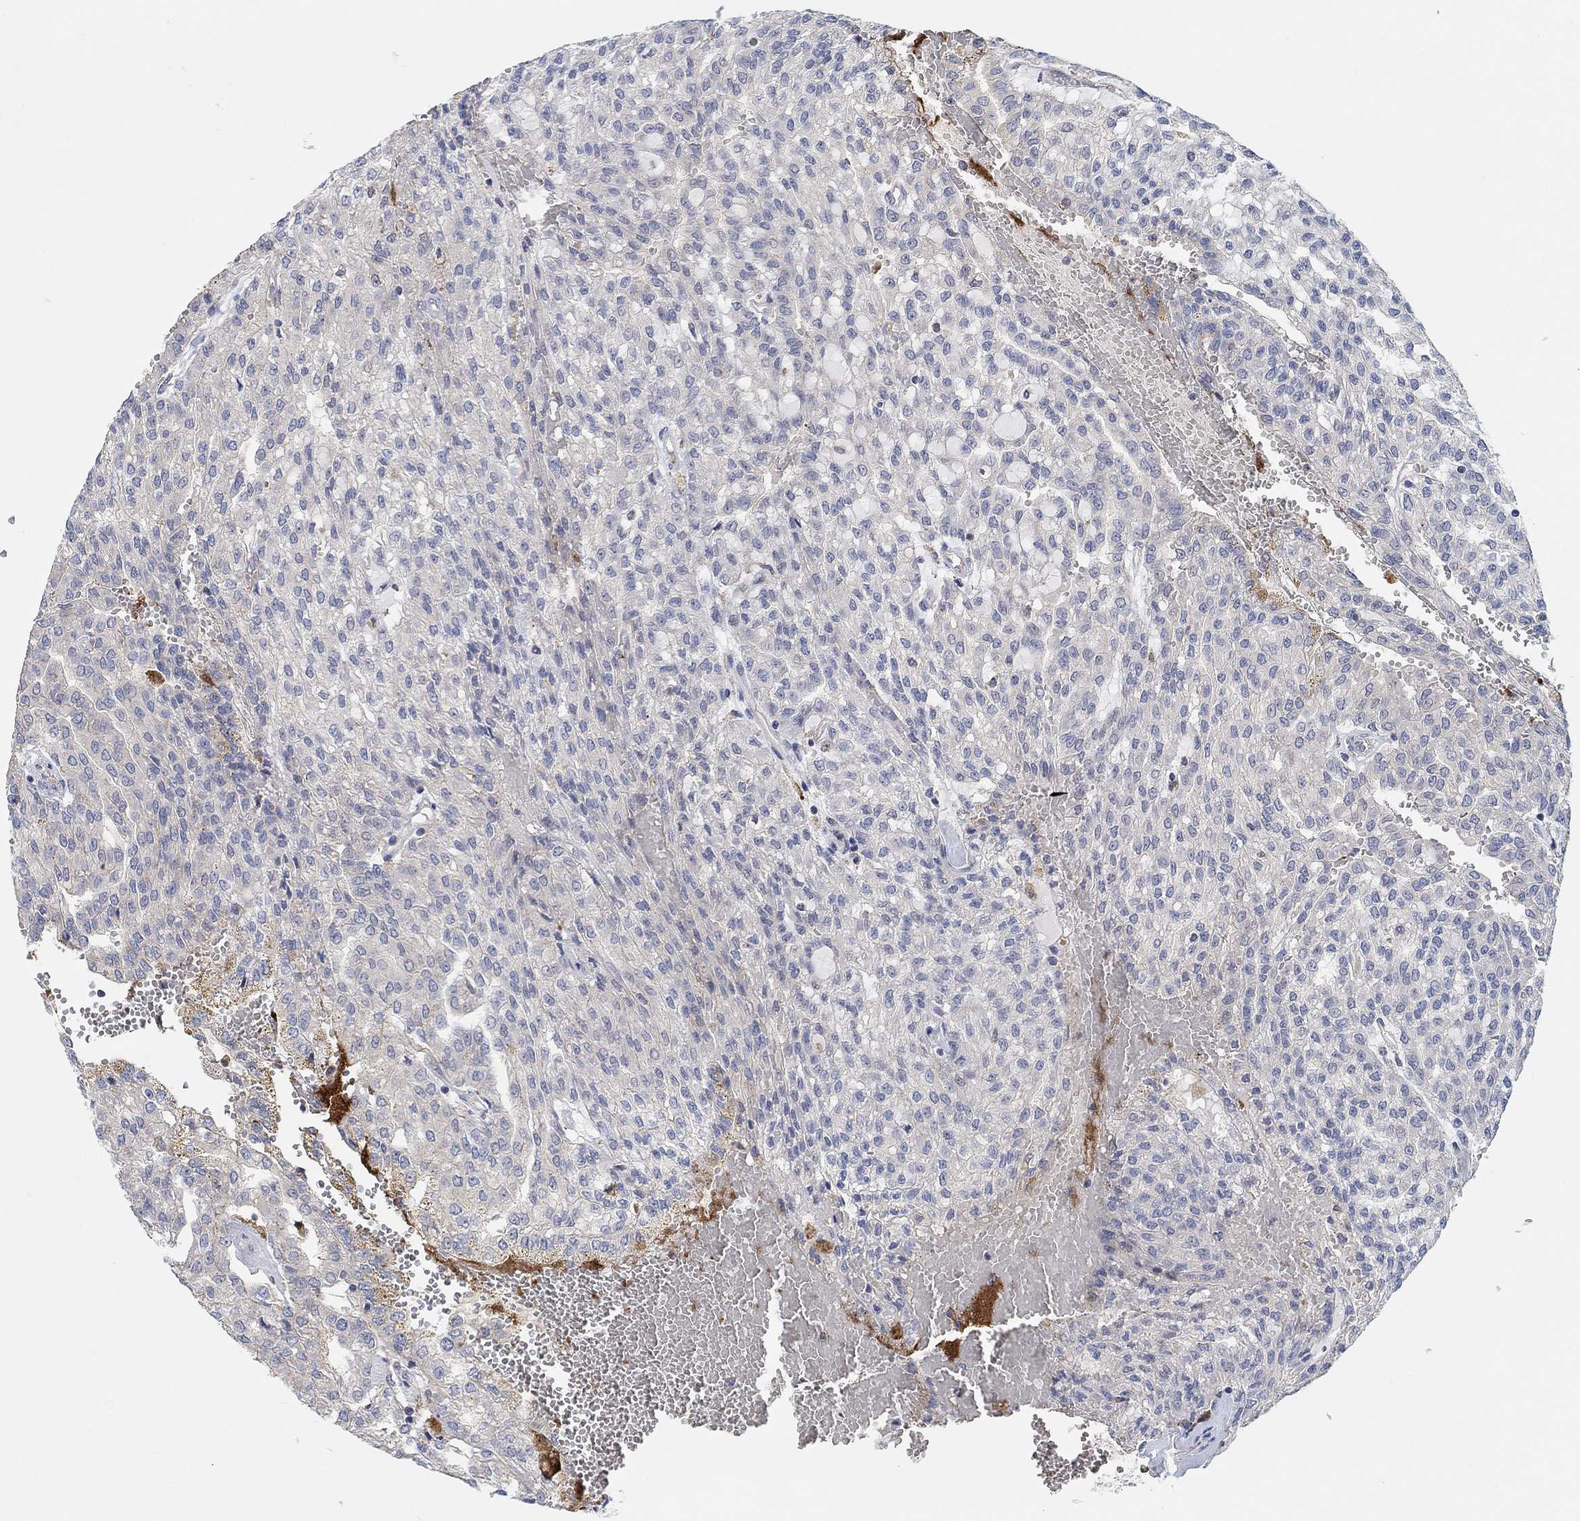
{"staining": {"intensity": "negative", "quantity": "none", "location": "none"}, "tissue": "renal cancer", "cell_type": "Tumor cells", "image_type": "cancer", "snomed": [{"axis": "morphology", "description": "Adenocarcinoma, NOS"}, {"axis": "topography", "description": "Kidney"}], "caption": "Immunohistochemistry photomicrograph of neoplastic tissue: human renal adenocarcinoma stained with DAB demonstrates no significant protein staining in tumor cells. (Immunohistochemistry (ihc), brightfield microscopy, high magnification).", "gene": "PMFBP1", "patient": {"sex": "male", "age": 63}}